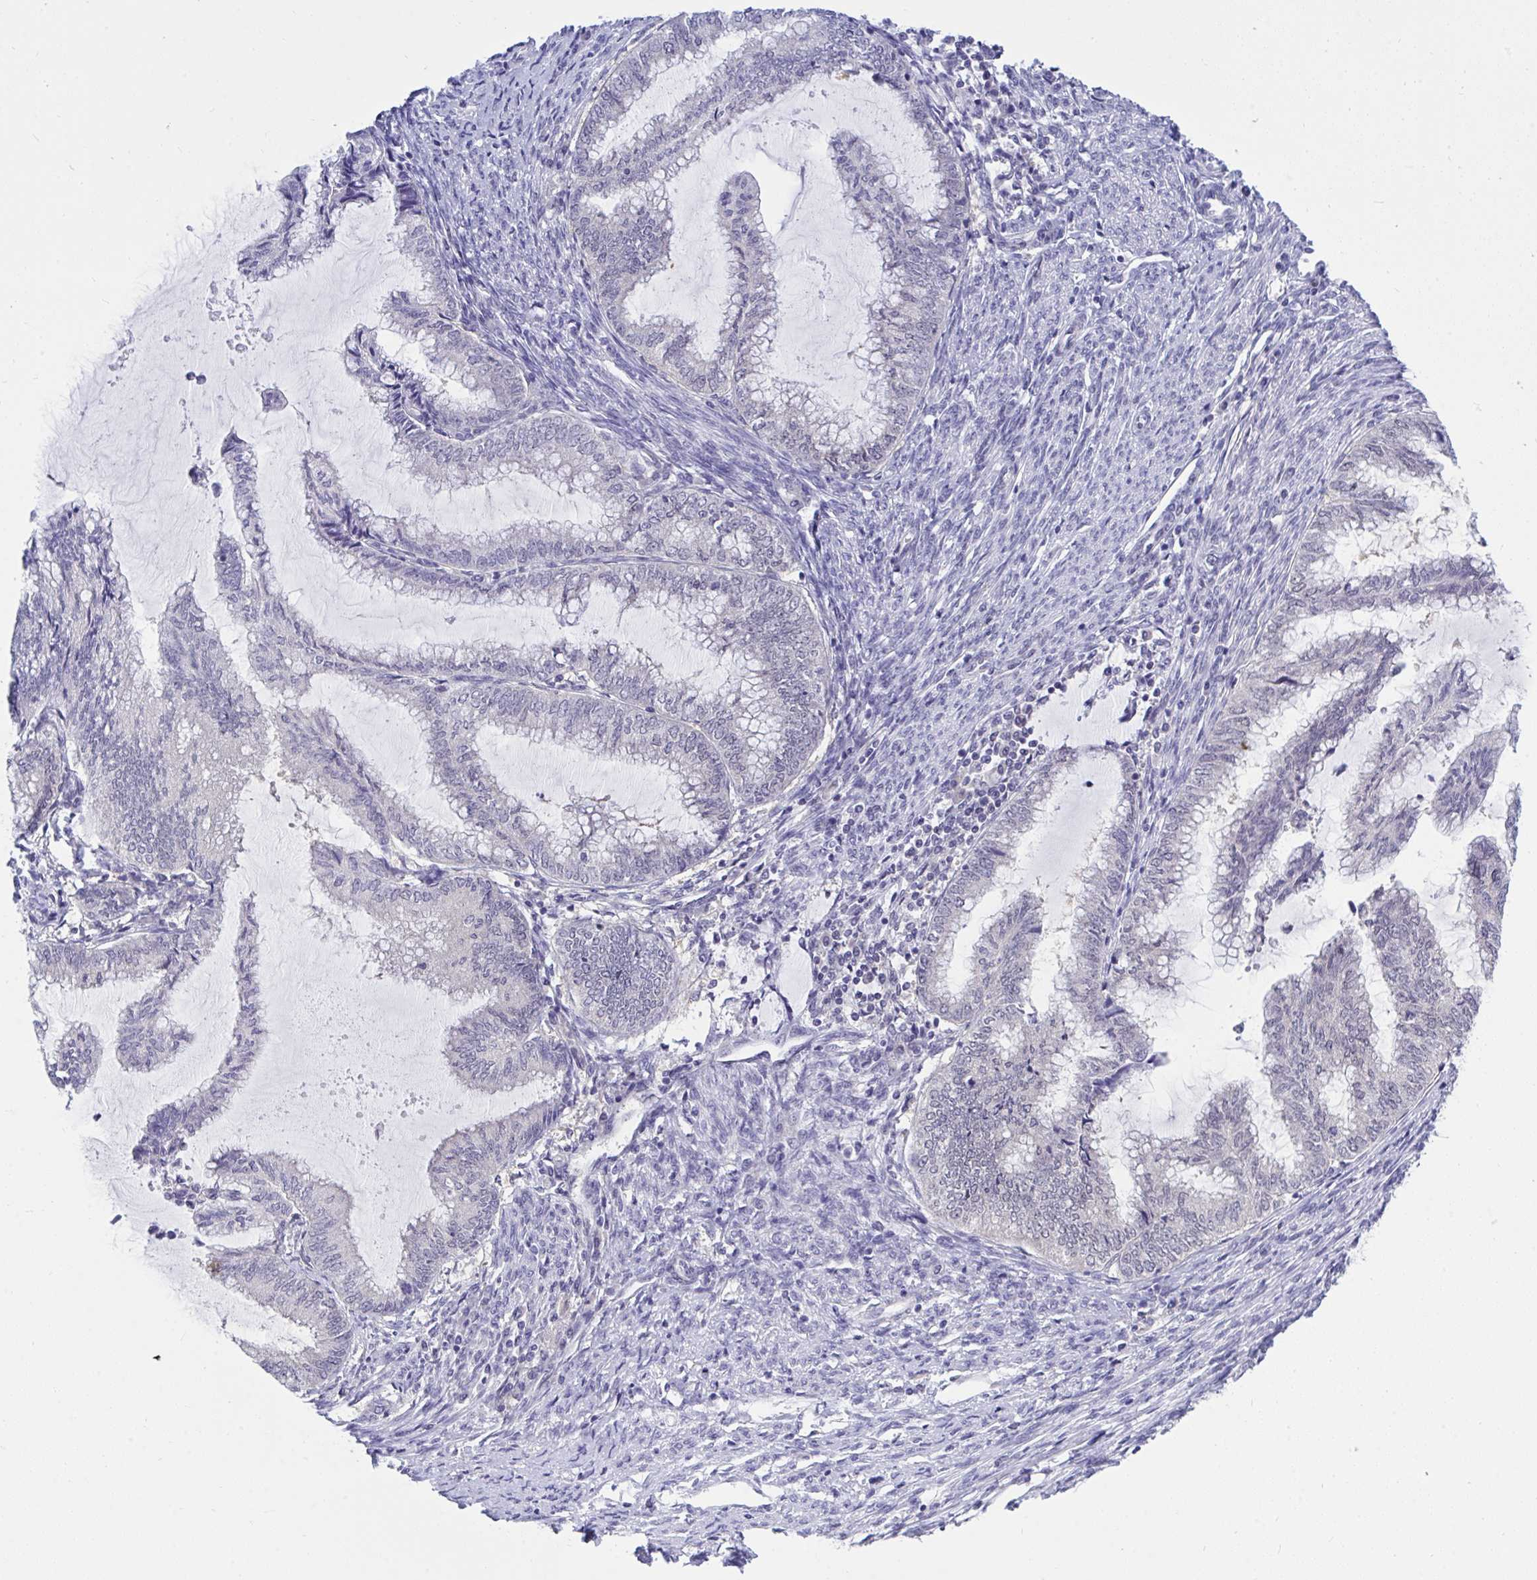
{"staining": {"intensity": "negative", "quantity": "none", "location": "none"}, "tissue": "endometrial cancer", "cell_type": "Tumor cells", "image_type": "cancer", "snomed": [{"axis": "morphology", "description": "Adenocarcinoma, NOS"}, {"axis": "topography", "description": "Endometrium"}], "caption": "The histopathology image exhibits no staining of tumor cells in adenocarcinoma (endometrial).", "gene": "THOP1", "patient": {"sex": "female", "age": 79}}